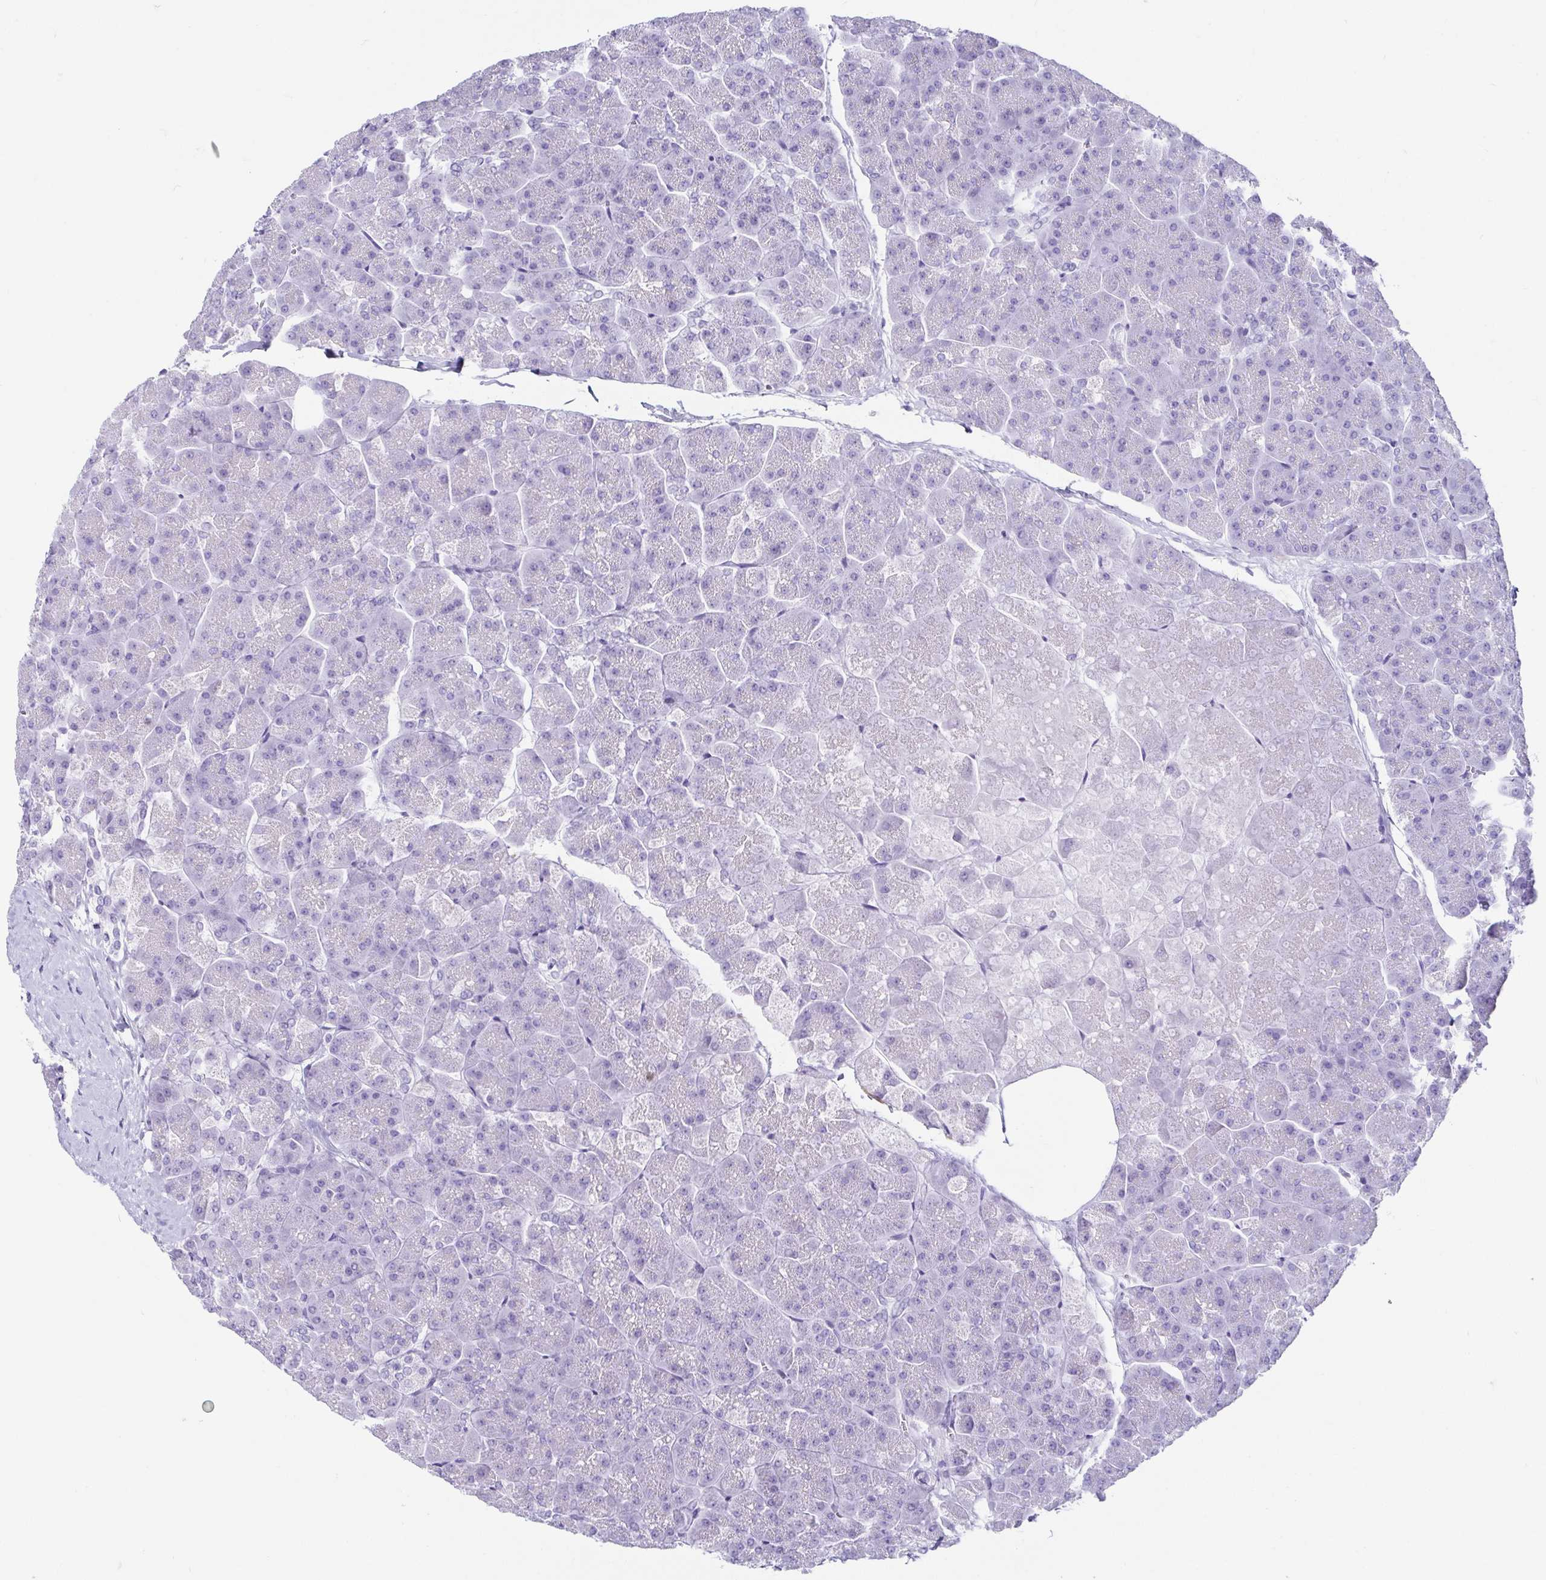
{"staining": {"intensity": "negative", "quantity": "none", "location": "none"}, "tissue": "pancreas", "cell_type": "Exocrine glandular cells", "image_type": "normal", "snomed": [{"axis": "morphology", "description": "Normal tissue, NOS"}, {"axis": "topography", "description": "Pancreas"}, {"axis": "topography", "description": "Peripheral nerve tissue"}], "caption": "The immunohistochemistry (IHC) image has no significant positivity in exocrine glandular cells of pancreas. (DAB immunohistochemistry (IHC) visualized using brightfield microscopy, high magnification).", "gene": "CD164L2", "patient": {"sex": "male", "age": 54}}